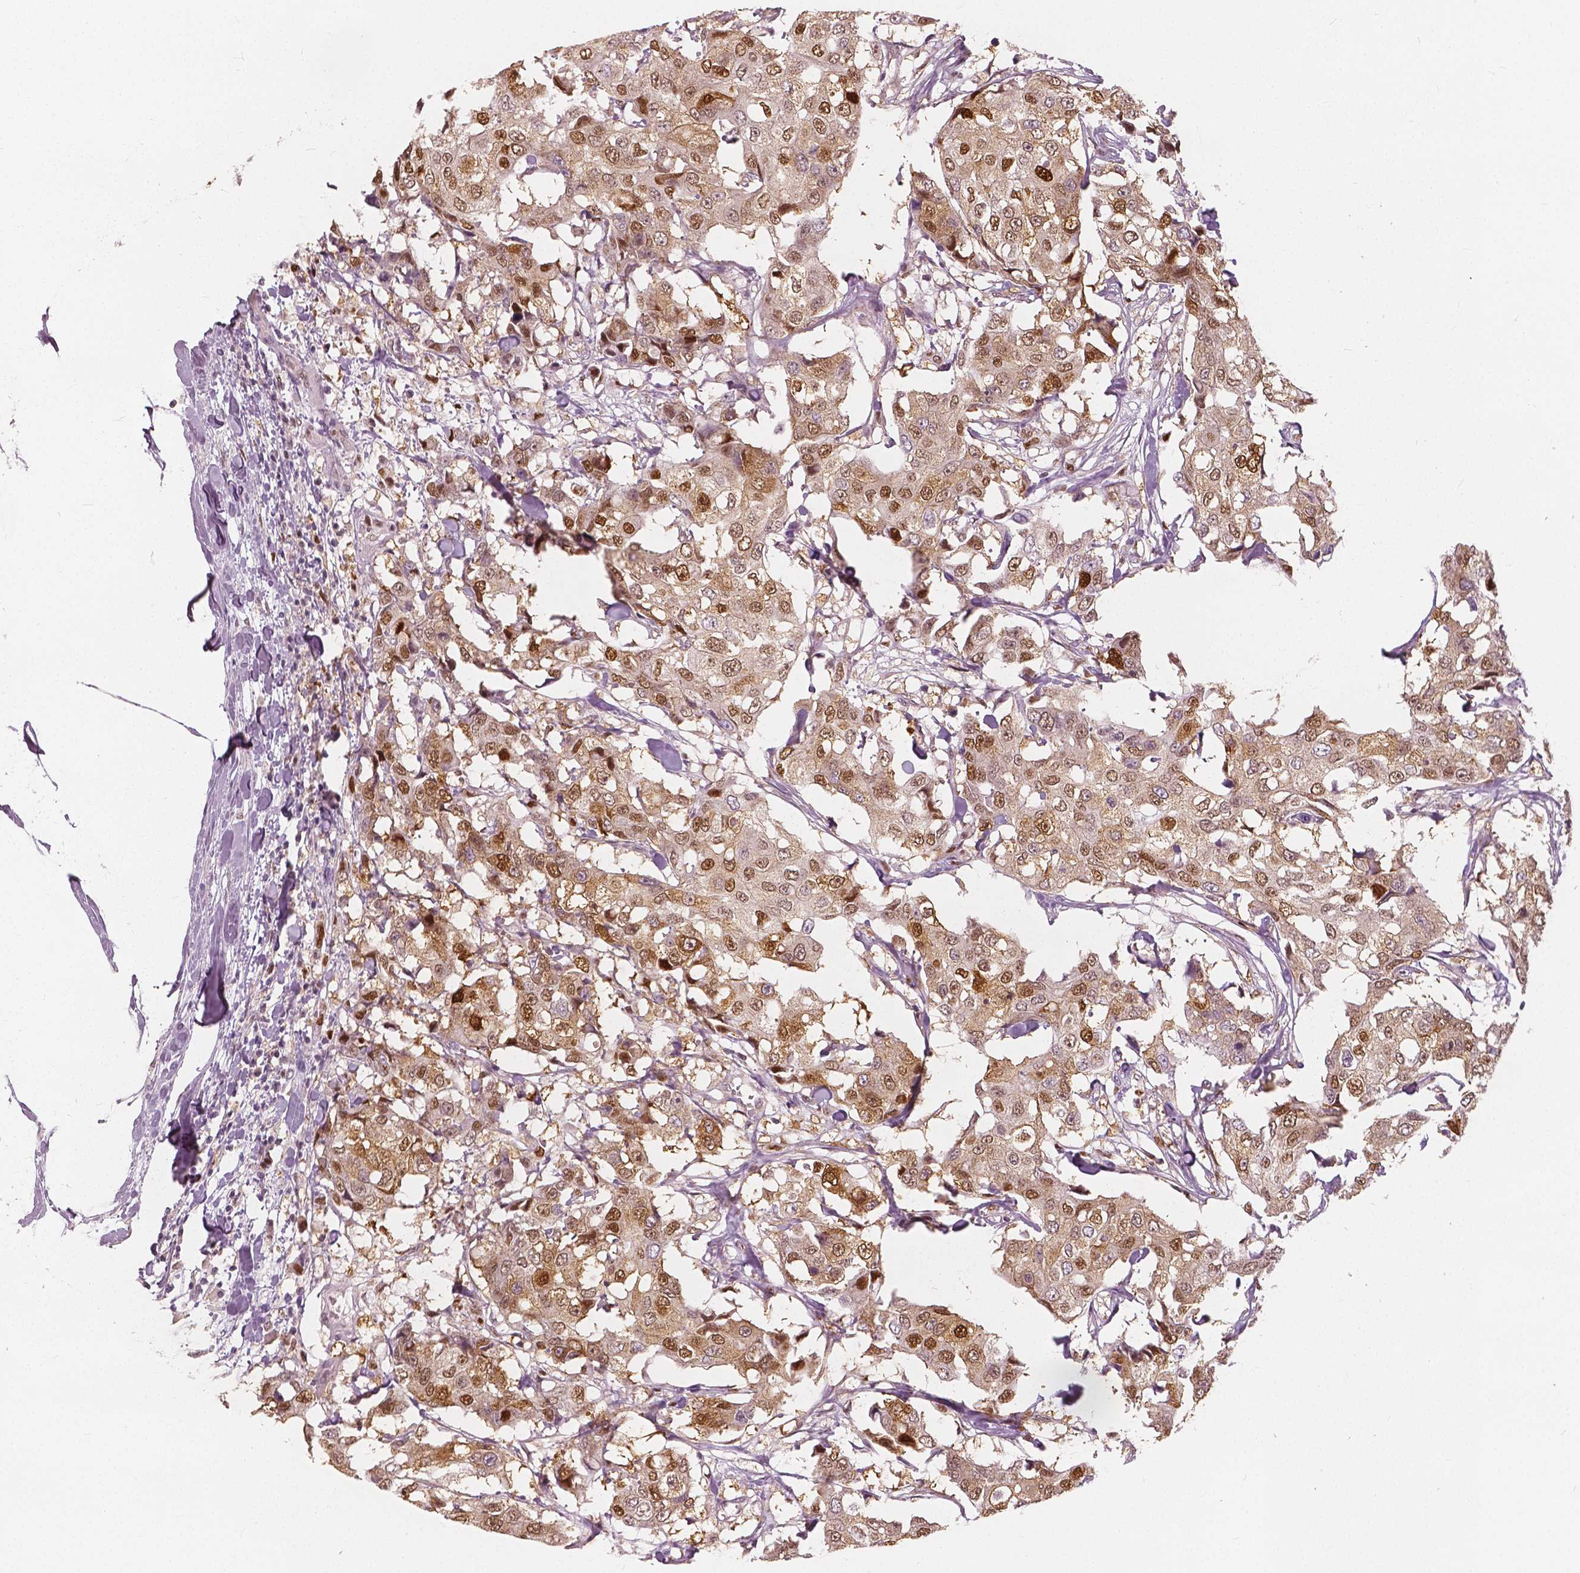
{"staining": {"intensity": "moderate", "quantity": ">75%", "location": "cytoplasmic/membranous,nuclear"}, "tissue": "breast cancer", "cell_type": "Tumor cells", "image_type": "cancer", "snomed": [{"axis": "morphology", "description": "Duct carcinoma"}, {"axis": "topography", "description": "Breast"}], "caption": "Breast cancer (invasive ductal carcinoma) stained with immunohistochemistry (IHC) exhibits moderate cytoplasmic/membranous and nuclear expression in approximately >75% of tumor cells.", "gene": "SQSTM1", "patient": {"sex": "female", "age": 27}}